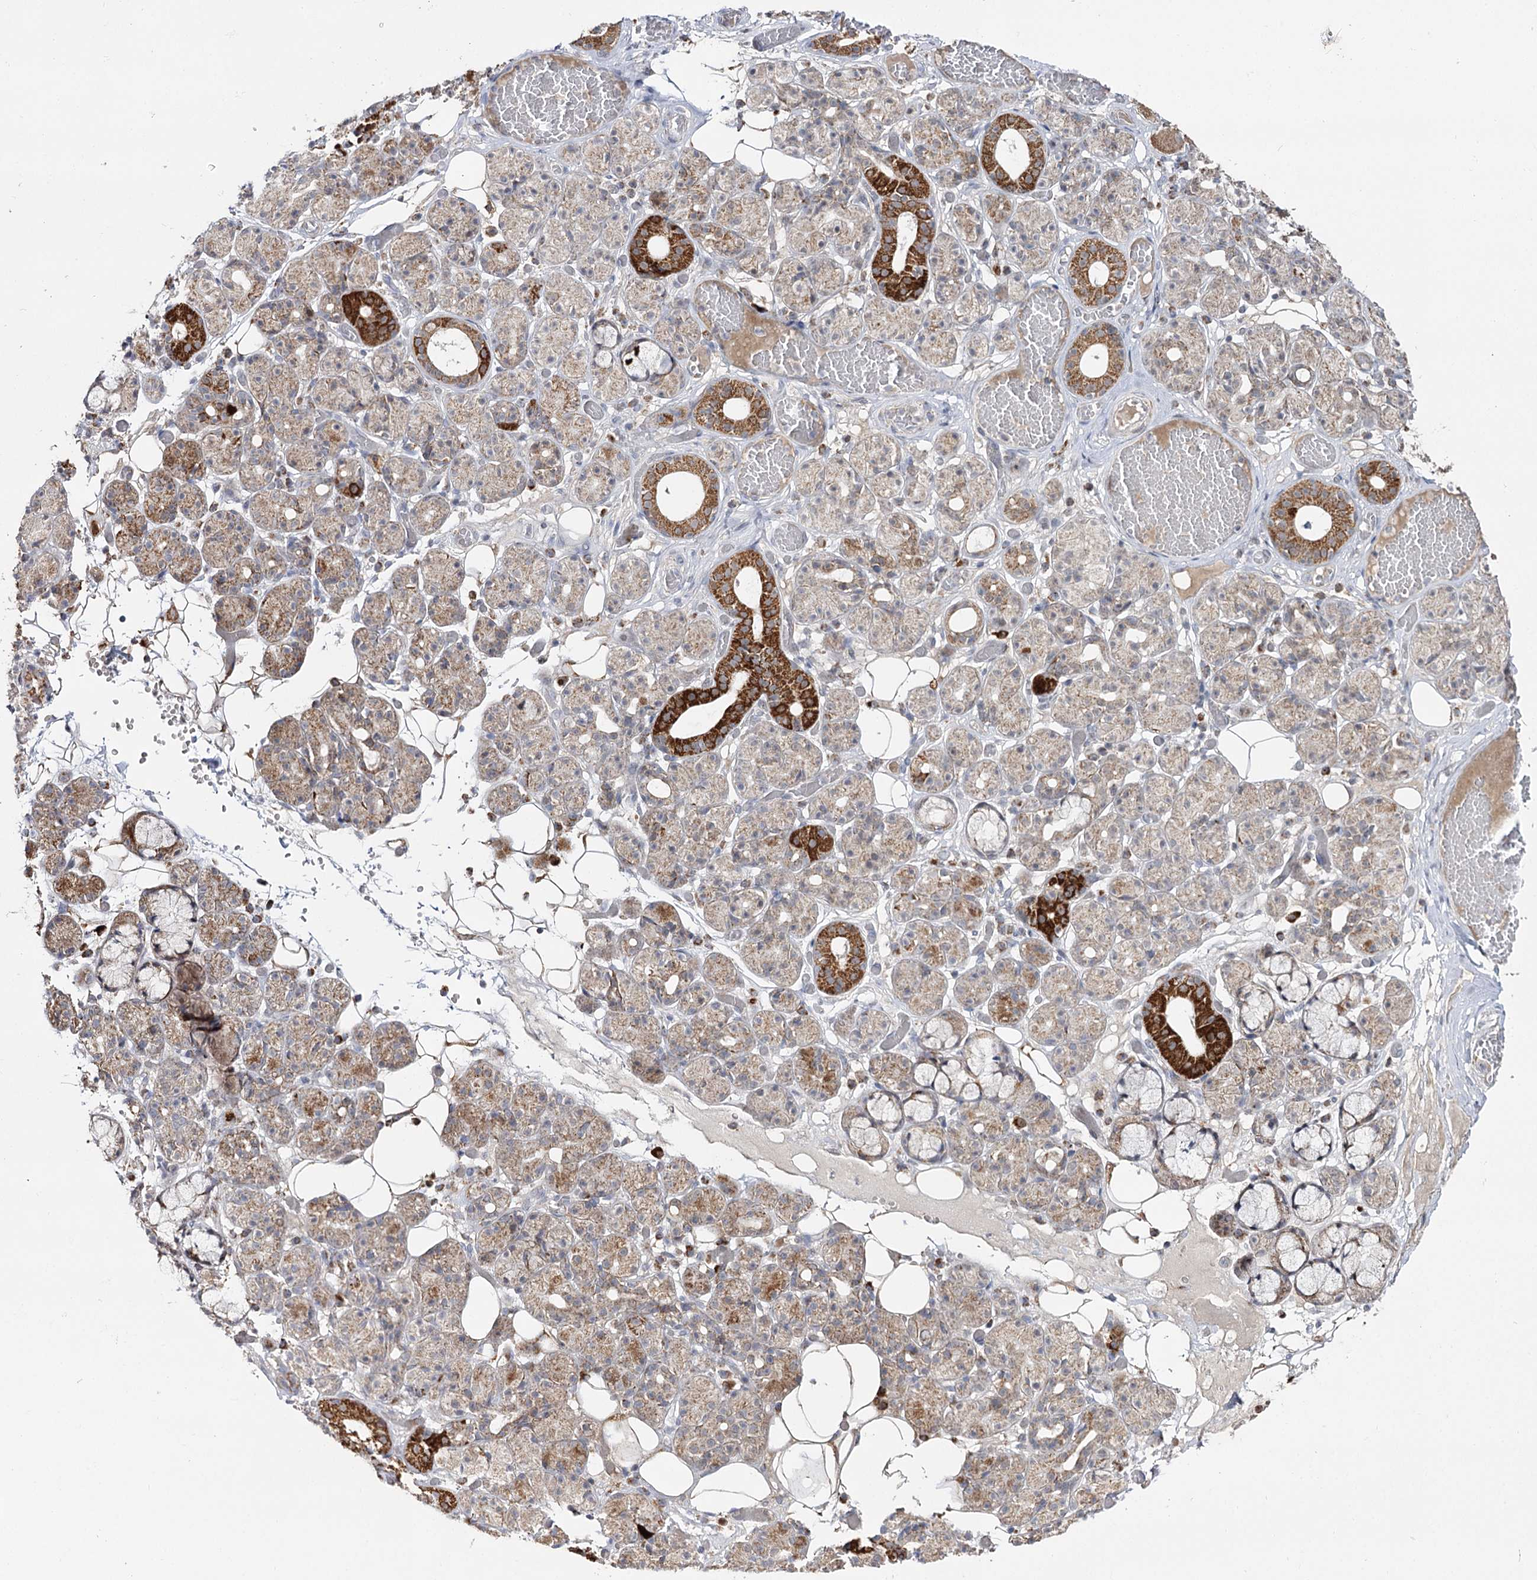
{"staining": {"intensity": "strong", "quantity": "<25%", "location": "cytoplasmic/membranous"}, "tissue": "salivary gland", "cell_type": "Glandular cells", "image_type": "normal", "snomed": [{"axis": "morphology", "description": "Normal tissue, NOS"}, {"axis": "topography", "description": "Salivary gland"}], "caption": "An immunohistochemistry (IHC) histopathology image of normal tissue is shown. Protein staining in brown labels strong cytoplasmic/membranous positivity in salivary gland within glandular cells.", "gene": "CBR4", "patient": {"sex": "male", "age": 63}}